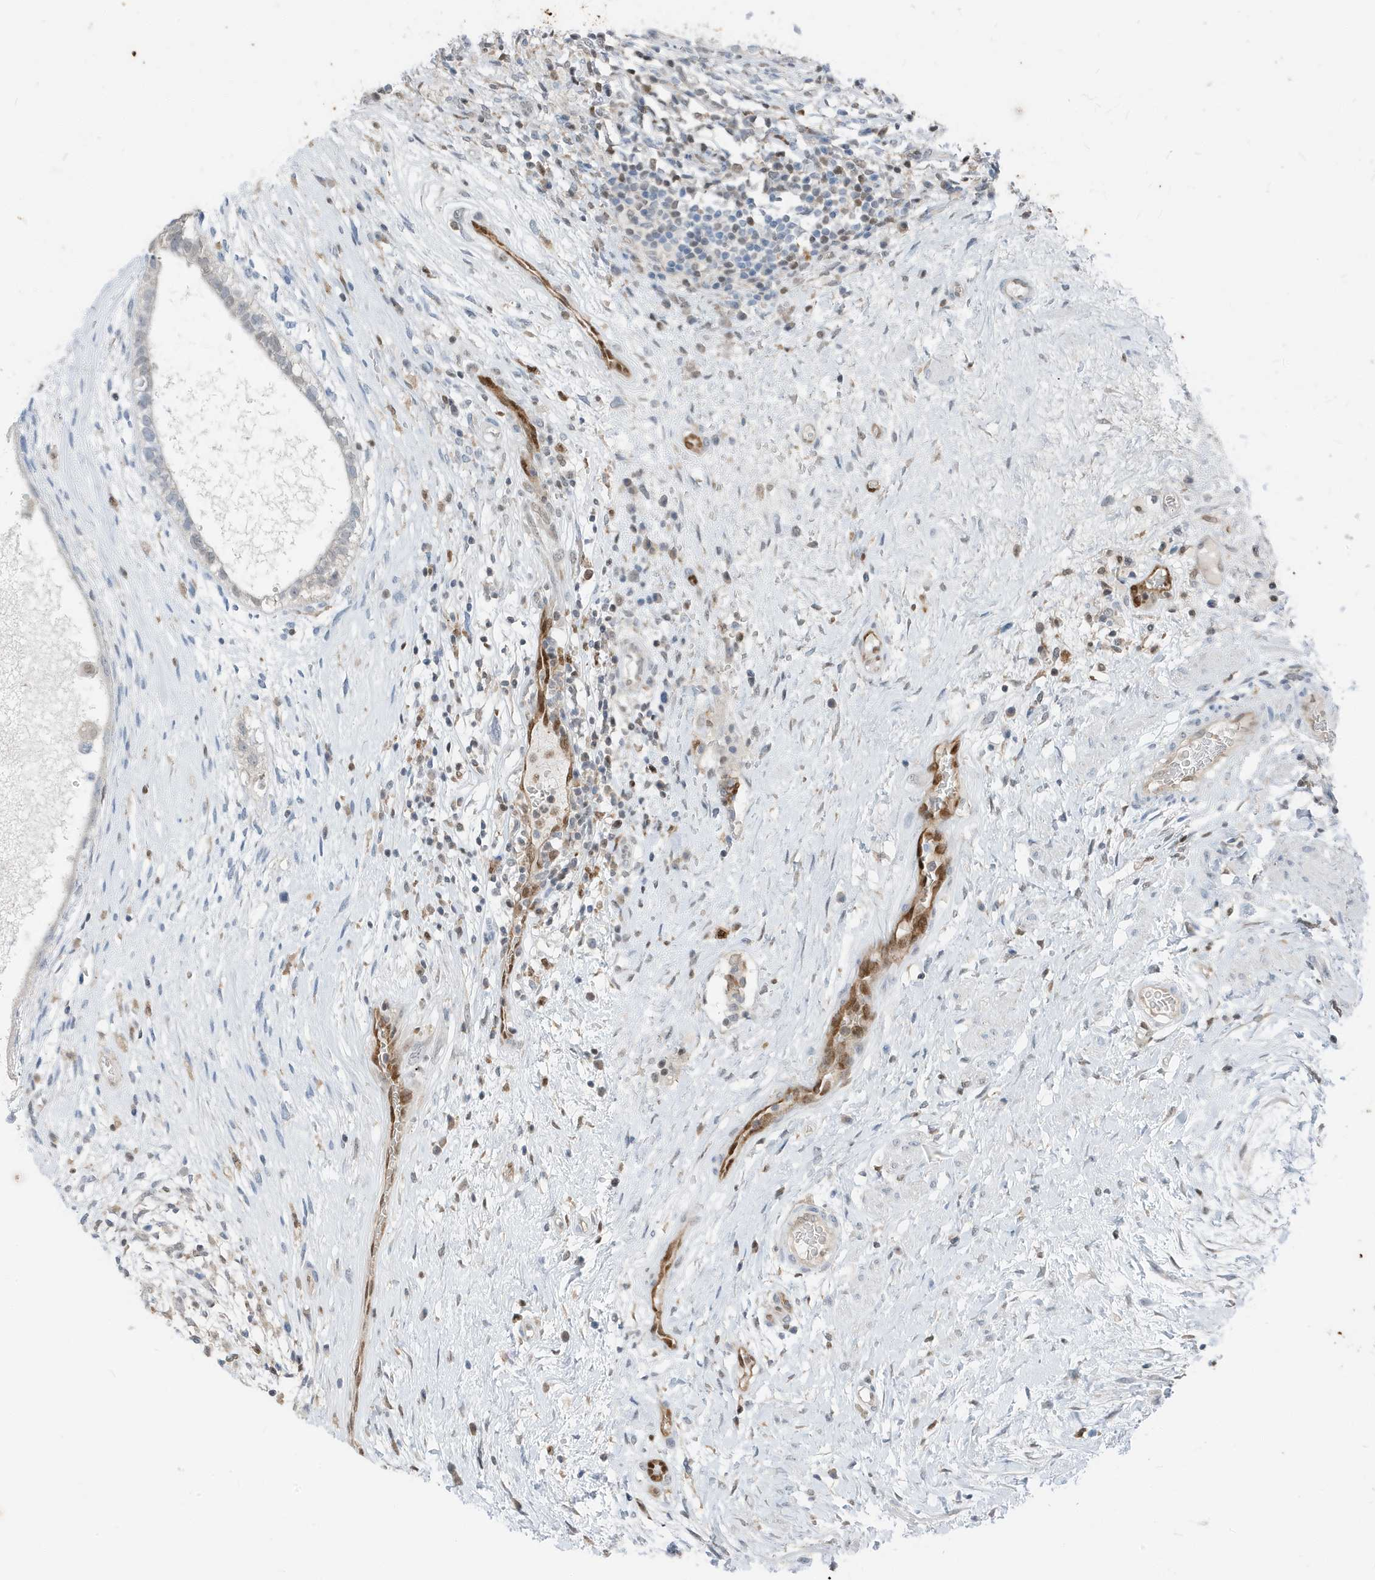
{"staining": {"intensity": "negative", "quantity": "none", "location": "none"}, "tissue": "testis cancer", "cell_type": "Tumor cells", "image_type": "cancer", "snomed": [{"axis": "morphology", "description": "Carcinoma, Embryonal, NOS"}, {"axis": "topography", "description": "Testis"}], "caption": "This is a image of IHC staining of testis cancer, which shows no staining in tumor cells.", "gene": "NCOA7", "patient": {"sex": "male", "age": 26}}